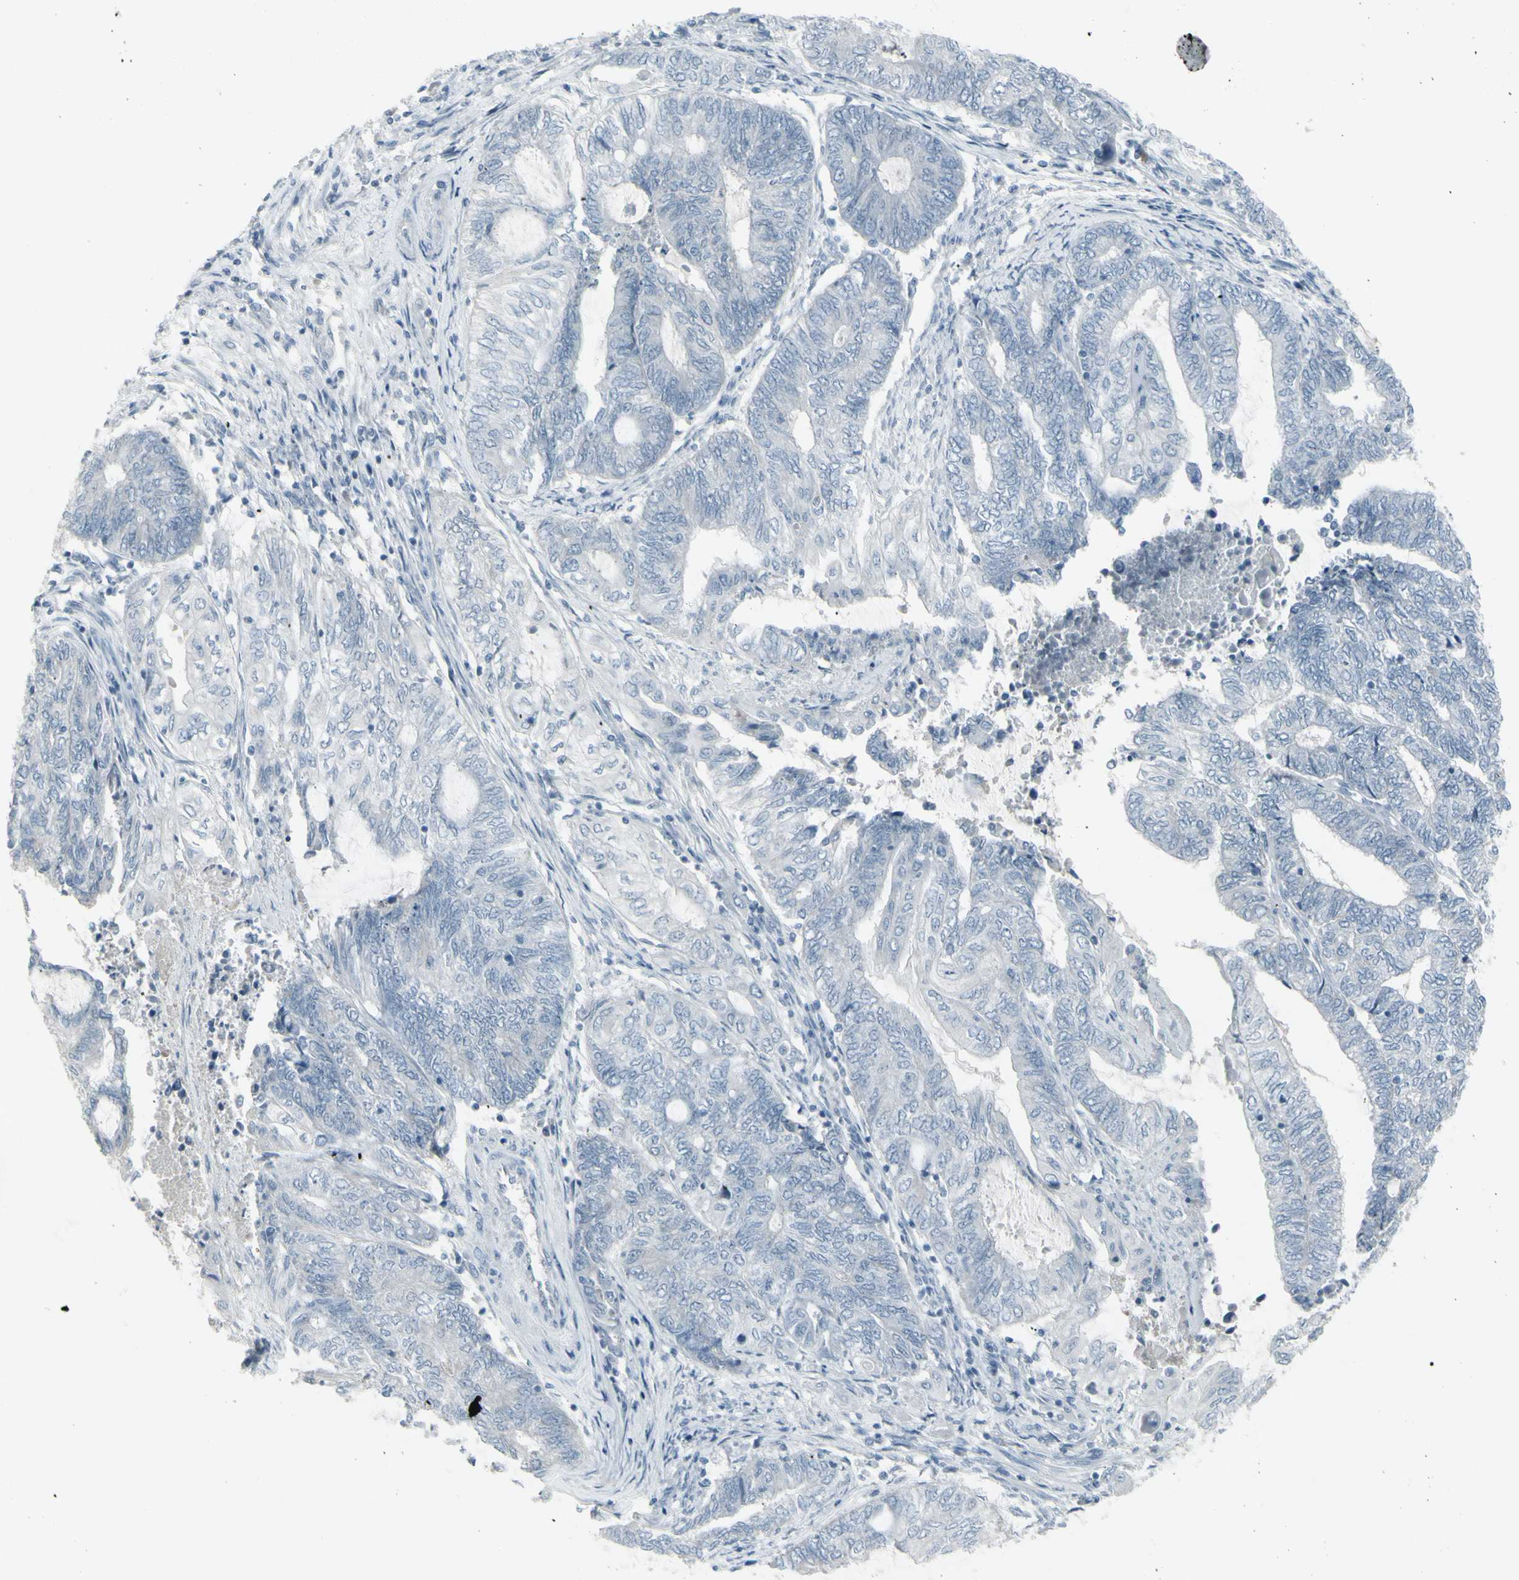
{"staining": {"intensity": "negative", "quantity": "none", "location": "none"}, "tissue": "endometrial cancer", "cell_type": "Tumor cells", "image_type": "cancer", "snomed": [{"axis": "morphology", "description": "Adenocarcinoma, NOS"}, {"axis": "topography", "description": "Uterus"}, {"axis": "topography", "description": "Endometrium"}], "caption": "Immunohistochemistry (IHC) histopathology image of human endometrial cancer (adenocarcinoma) stained for a protein (brown), which exhibits no staining in tumor cells.", "gene": "RAB3A", "patient": {"sex": "female", "age": 70}}